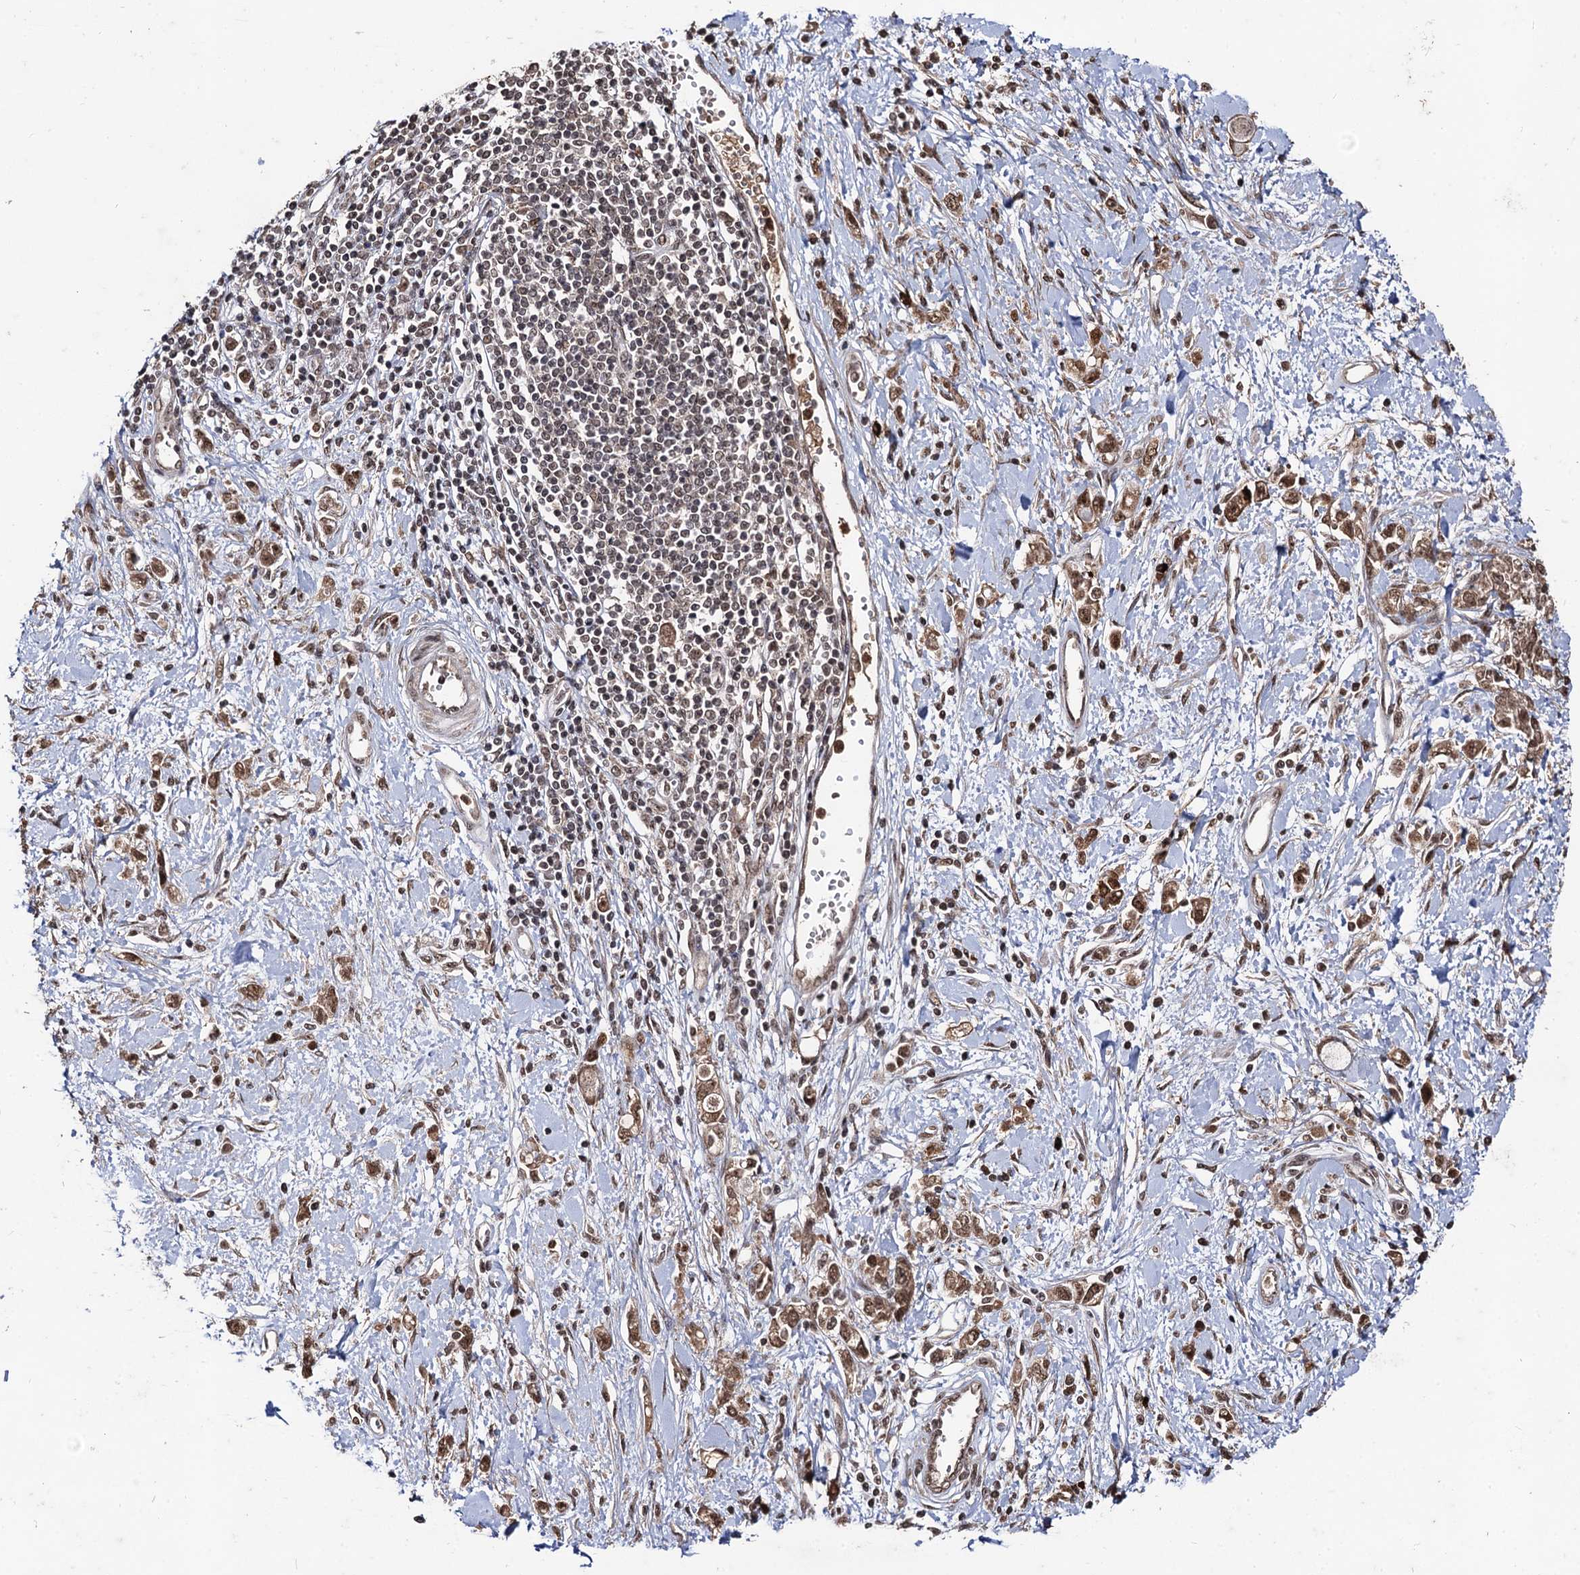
{"staining": {"intensity": "moderate", "quantity": ">75%", "location": "cytoplasmic/membranous,nuclear"}, "tissue": "stomach cancer", "cell_type": "Tumor cells", "image_type": "cancer", "snomed": [{"axis": "morphology", "description": "Adenocarcinoma, NOS"}, {"axis": "topography", "description": "Stomach"}], "caption": "Protein staining demonstrates moderate cytoplasmic/membranous and nuclear positivity in about >75% of tumor cells in stomach adenocarcinoma. The staining was performed using DAB to visualize the protein expression in brown, while the nuclei were stained in blue with hematoxylin (Magnification: 20x).", "gene": "SFSWAP", "patient": {"sex": "female", "age": 76}}